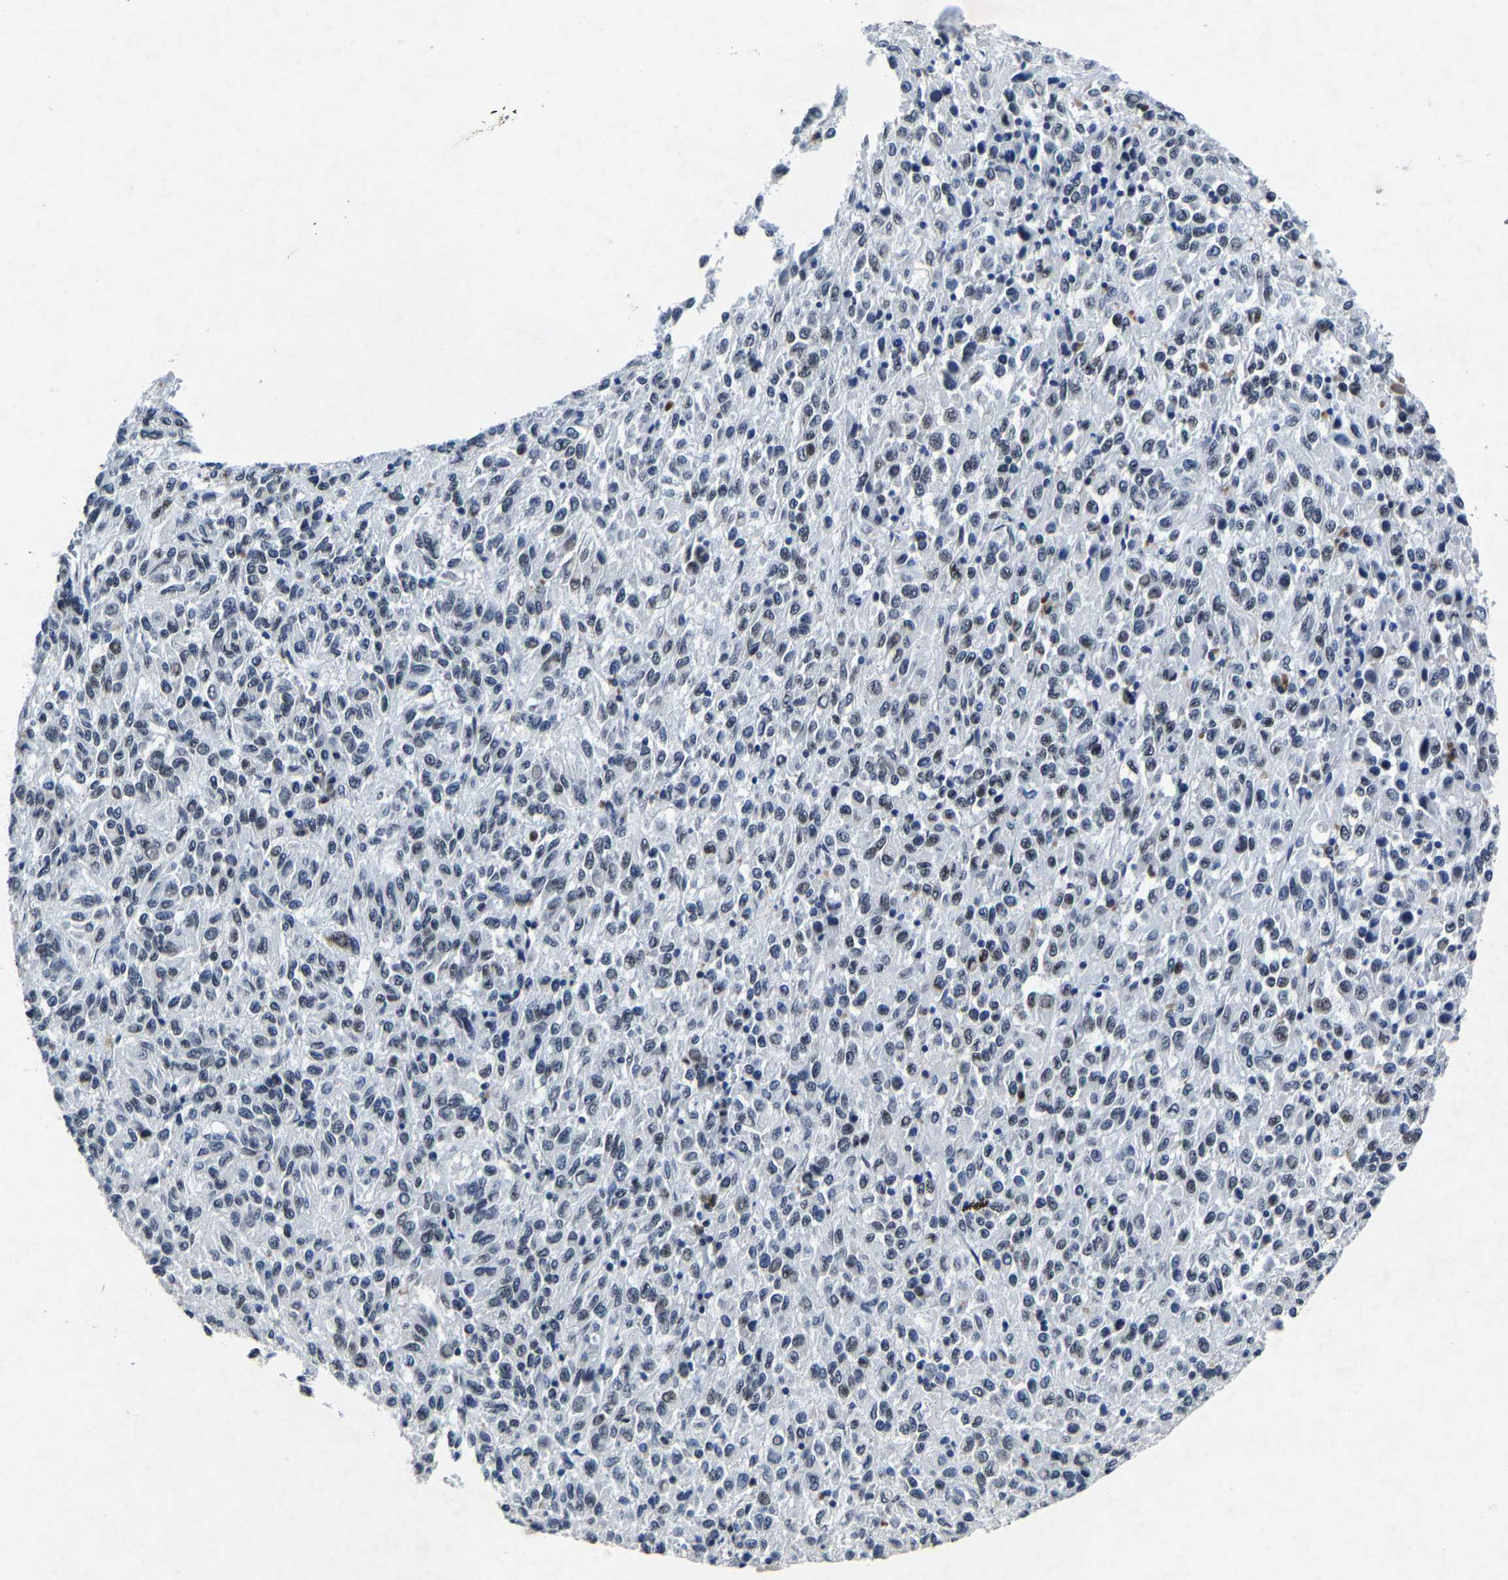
{"staining": {"intensity": "weak", "quantity": "<25%", "location": "nuclear"}, "tissue": "melanoma", "cell_type": "Tumor cells", "image_type": "cancer", "snomed": [{"axis": "morphology", "description": "Malignant melanoma, Metastatic site"}, {"axis": "topography", "description": "Lung"}], "caption": "This is a image of immunohistochemistry staining of melanoma, which shows no positivity in tumor cells. (Stains: DAB immunohistochemistry with hematoxylin counter stain, Microscopy: brightfield microscopy at high magnification).", "gene": "UBN2", "patient": {"sex": "male", "age": 64}}